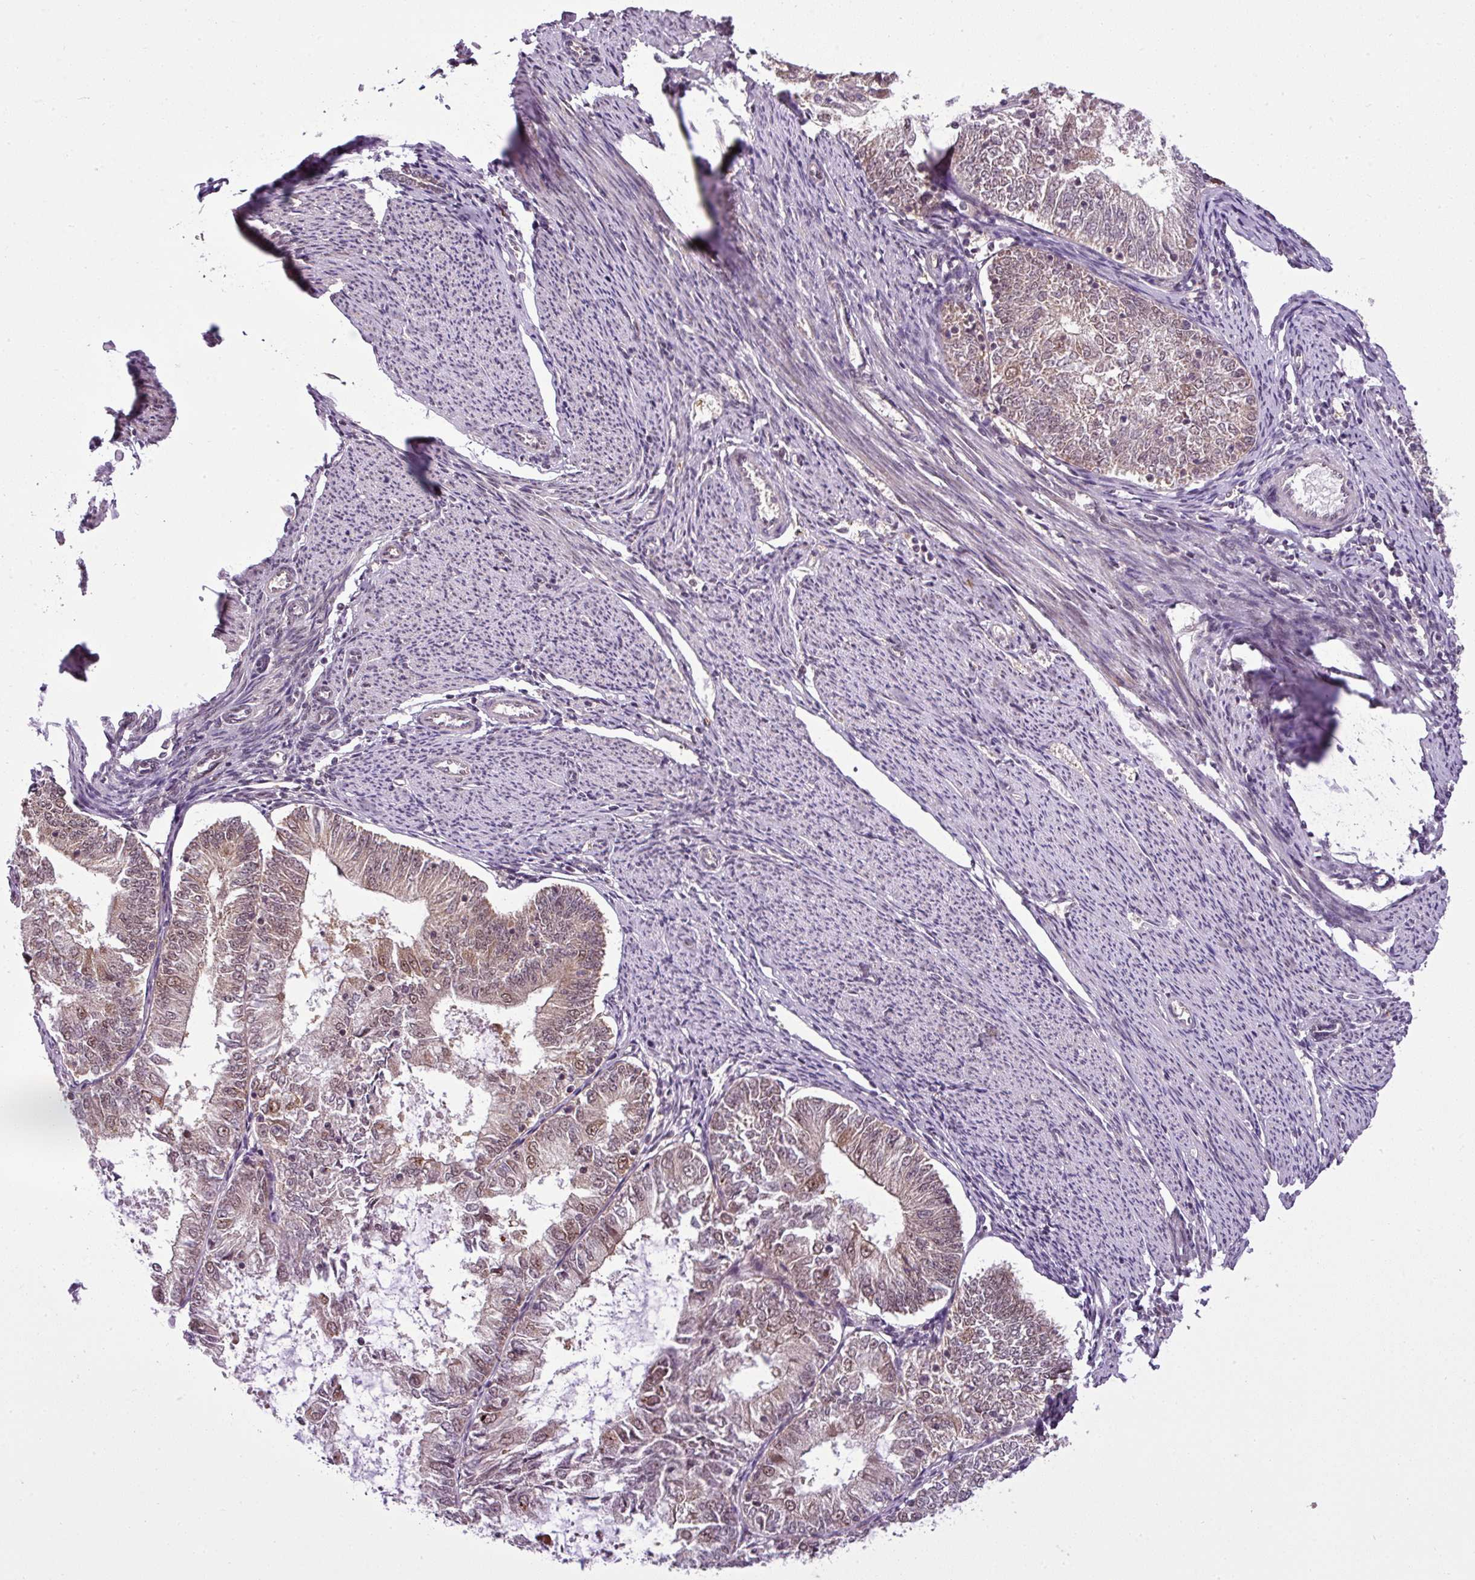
{"staining": {"intensity": "weak", "quantity": "25%-75%", "location": "cytoplasmic/membranous,nuclear"}, "tissue": "endometrial cancer", "cell_type": "Tumor cells", "image_type": "cancer", "snomed": [{"axis": "morphology", "description": "Adenocarcinoma, NOS"}, {"axis": "topography", "description": "Endometrium"}], "caption": "Human endometrial cancer stained with a brown dye exhibits weak cytoplasmic/membranous and nuclear positive staining in approximately 25%-75% of tumor cells.", "gene": "MFHAS1", "patient": {"sex": "female", "age": 57}}